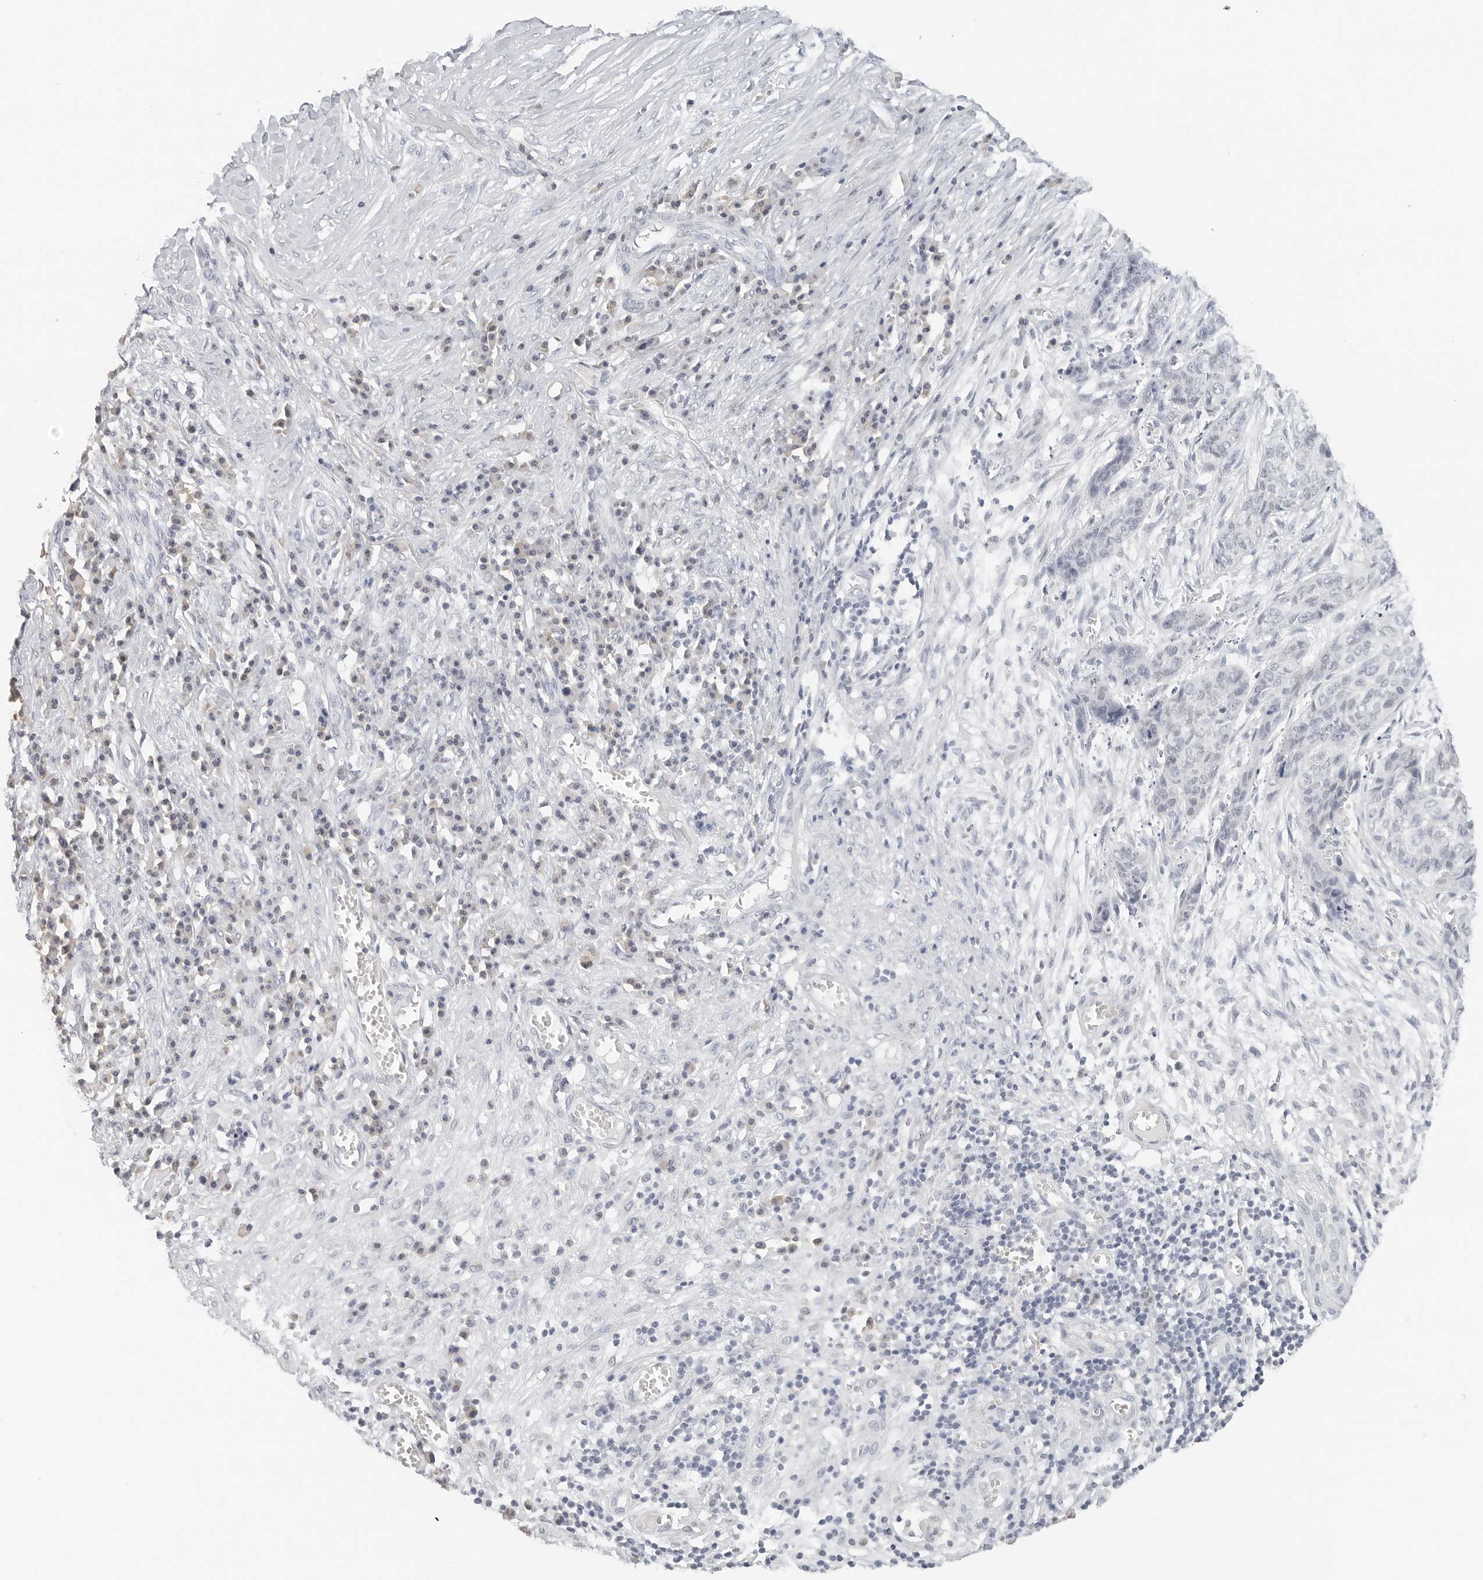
{"staining": {"intensity": "negative", "quantity": "none", "location": "none"}, "tissue": "skin cancer", "cell_type": "Tumor cells", "image_type": "cancer", "snomed": [{"axis": "morphology", "description": "Basal cell carcinoma"}, {"axis": "topography", "description": "Skin"}], "caption": "Basal cell carcinoma (skin) was stained to show a protein in brown. There is no significant staining in tumor cells.", "gene": "NEO1", "patient": {"sex": "female", "age": 64}}